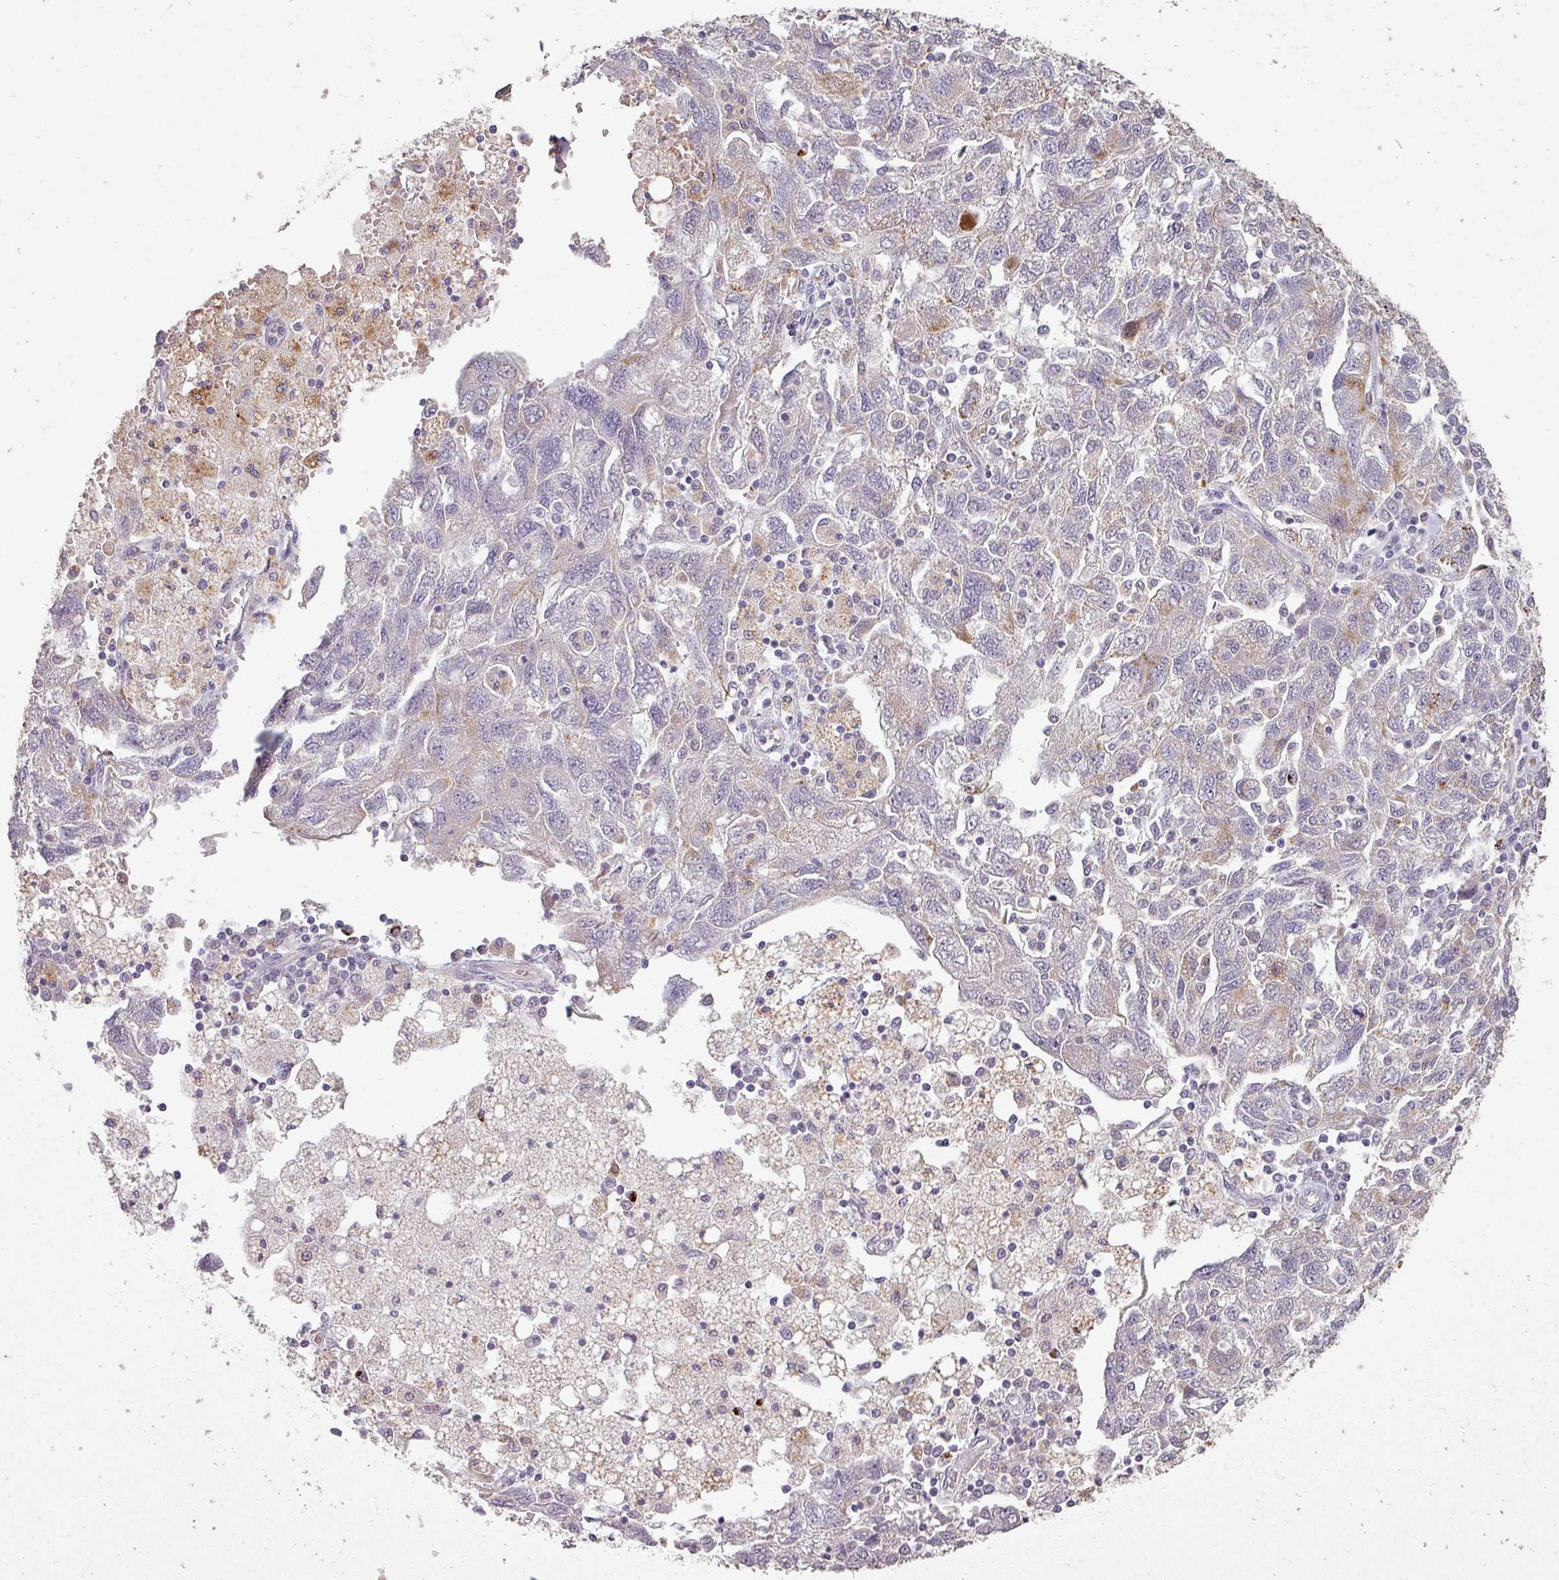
{"staining": {"intensity": "moderate", "quantity": "<25%", "location": "cytoplasmic/membranous"}, "tissue": "ovarian cancer", "cell_type": "Tumor cells", "image_type": "cancer", "snomed": [{"axis": "morphology", "description": "Carcinoma, NOS"}, {"axis": "morphology", "description": "Cystadenocarcinoma, serous, NOS"}, {"axis": "topography", "description": "Ovary"}], "caption": "Immunohistochemistry (DAB) staining of carcinoma (ovarian) reveals moderate cytoplasmic/membranous protein expression in approximately <25% of tumor cells.", "gene": "LYPLA1", "patient": {"sex": "female", "age": 69}}